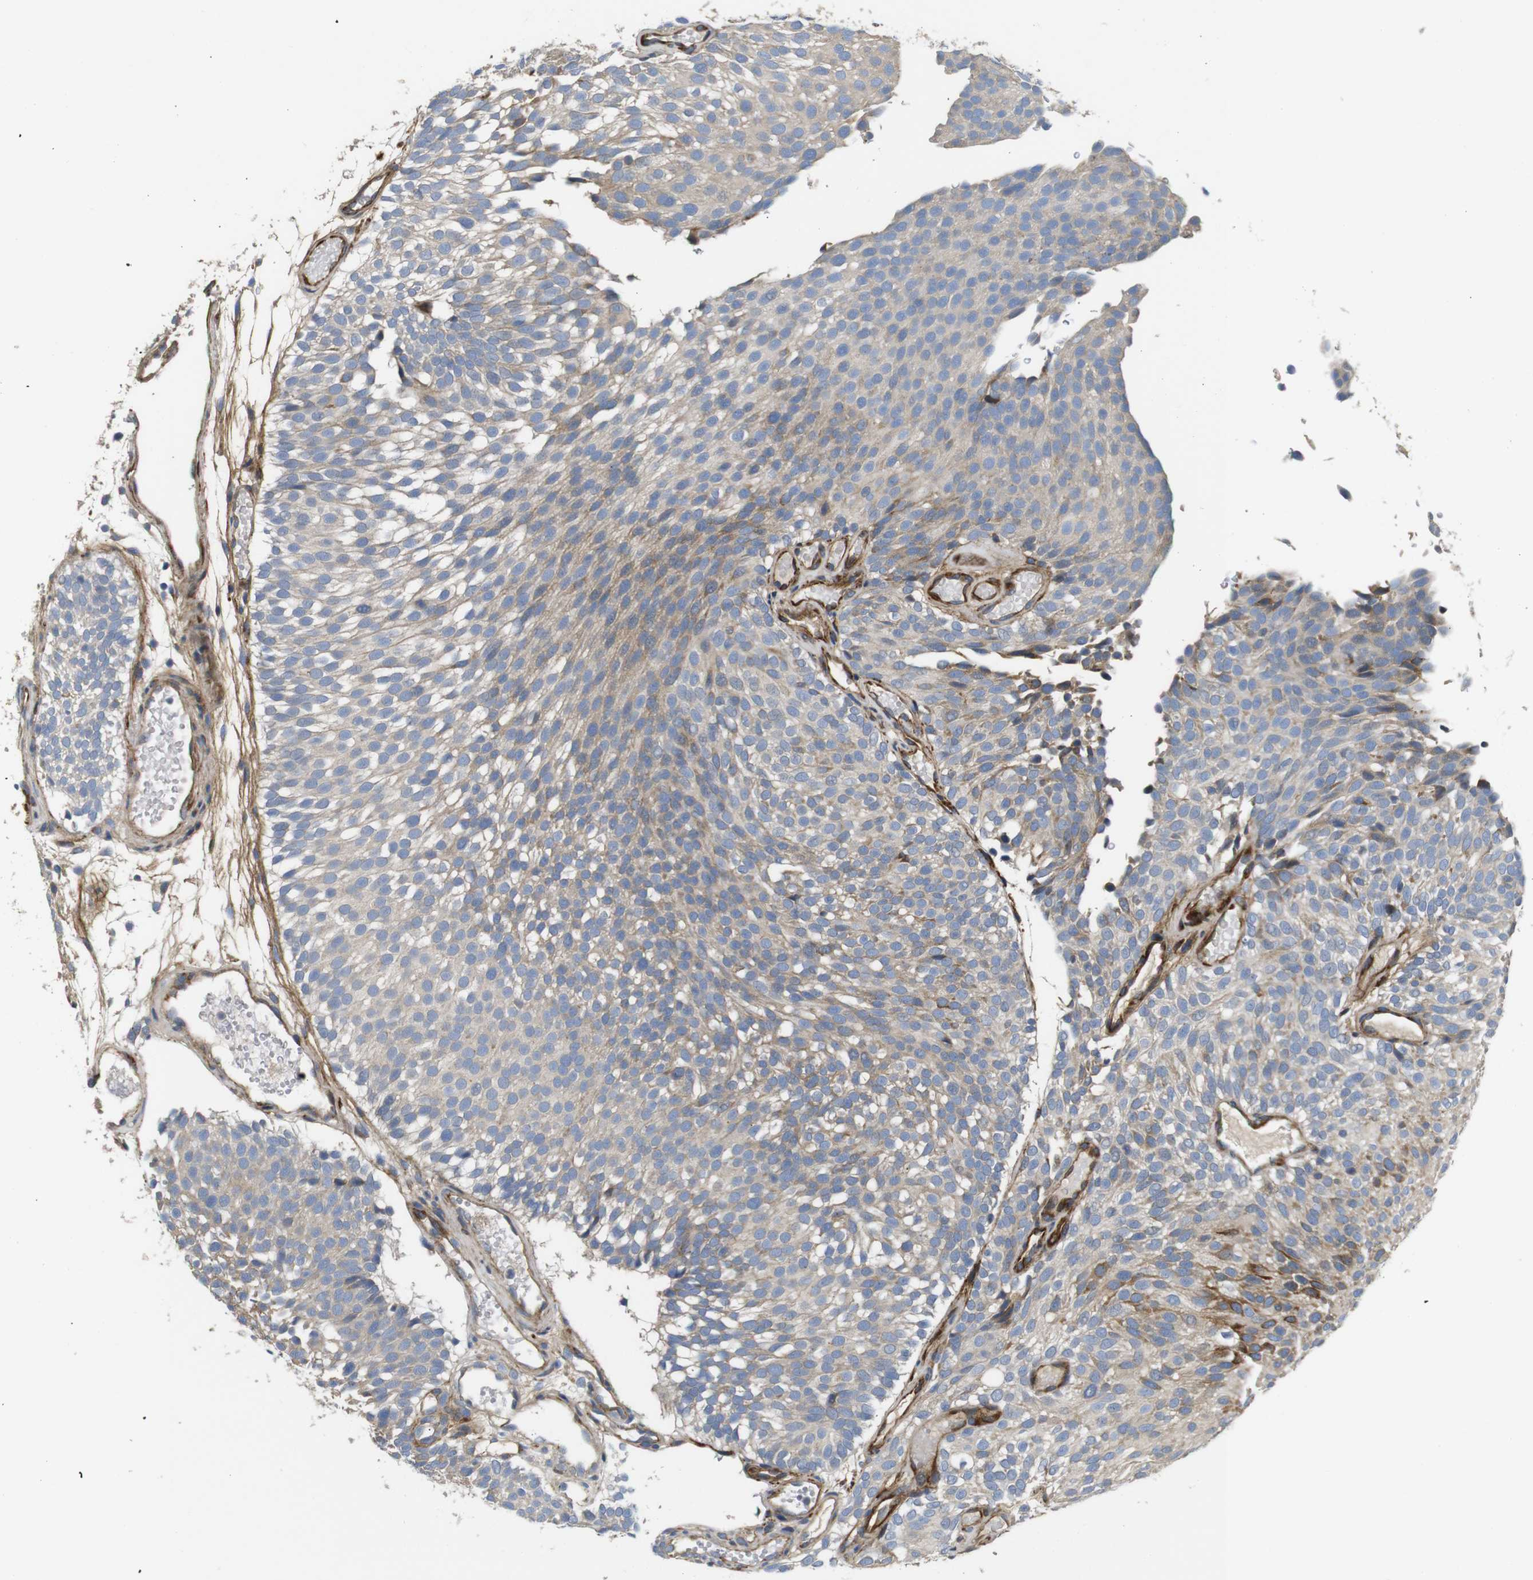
{"staining": {"intensity": "weak", "quantity": "25%-75%", "location": "cytoplasmic/membranous"}, "tissue": "urothelial cancer", "cell_type": "Tumor cells", "image_type": "cancer", "snomed": [{"axis": "morphology", "description": "Urothelial carcinoma, Low grade"}, {"axis": "topography", "description": "Urinary bladder"}], "caption": "Low-grade urothelial carcinoma was stained to show a protein in brown. There is low levels of weak cytoplasmic/membranous staining in approximately 25%-75% of tumor cells.", "gene": "UBE2G2", "patient": {"sex": "male", "age": 78}}